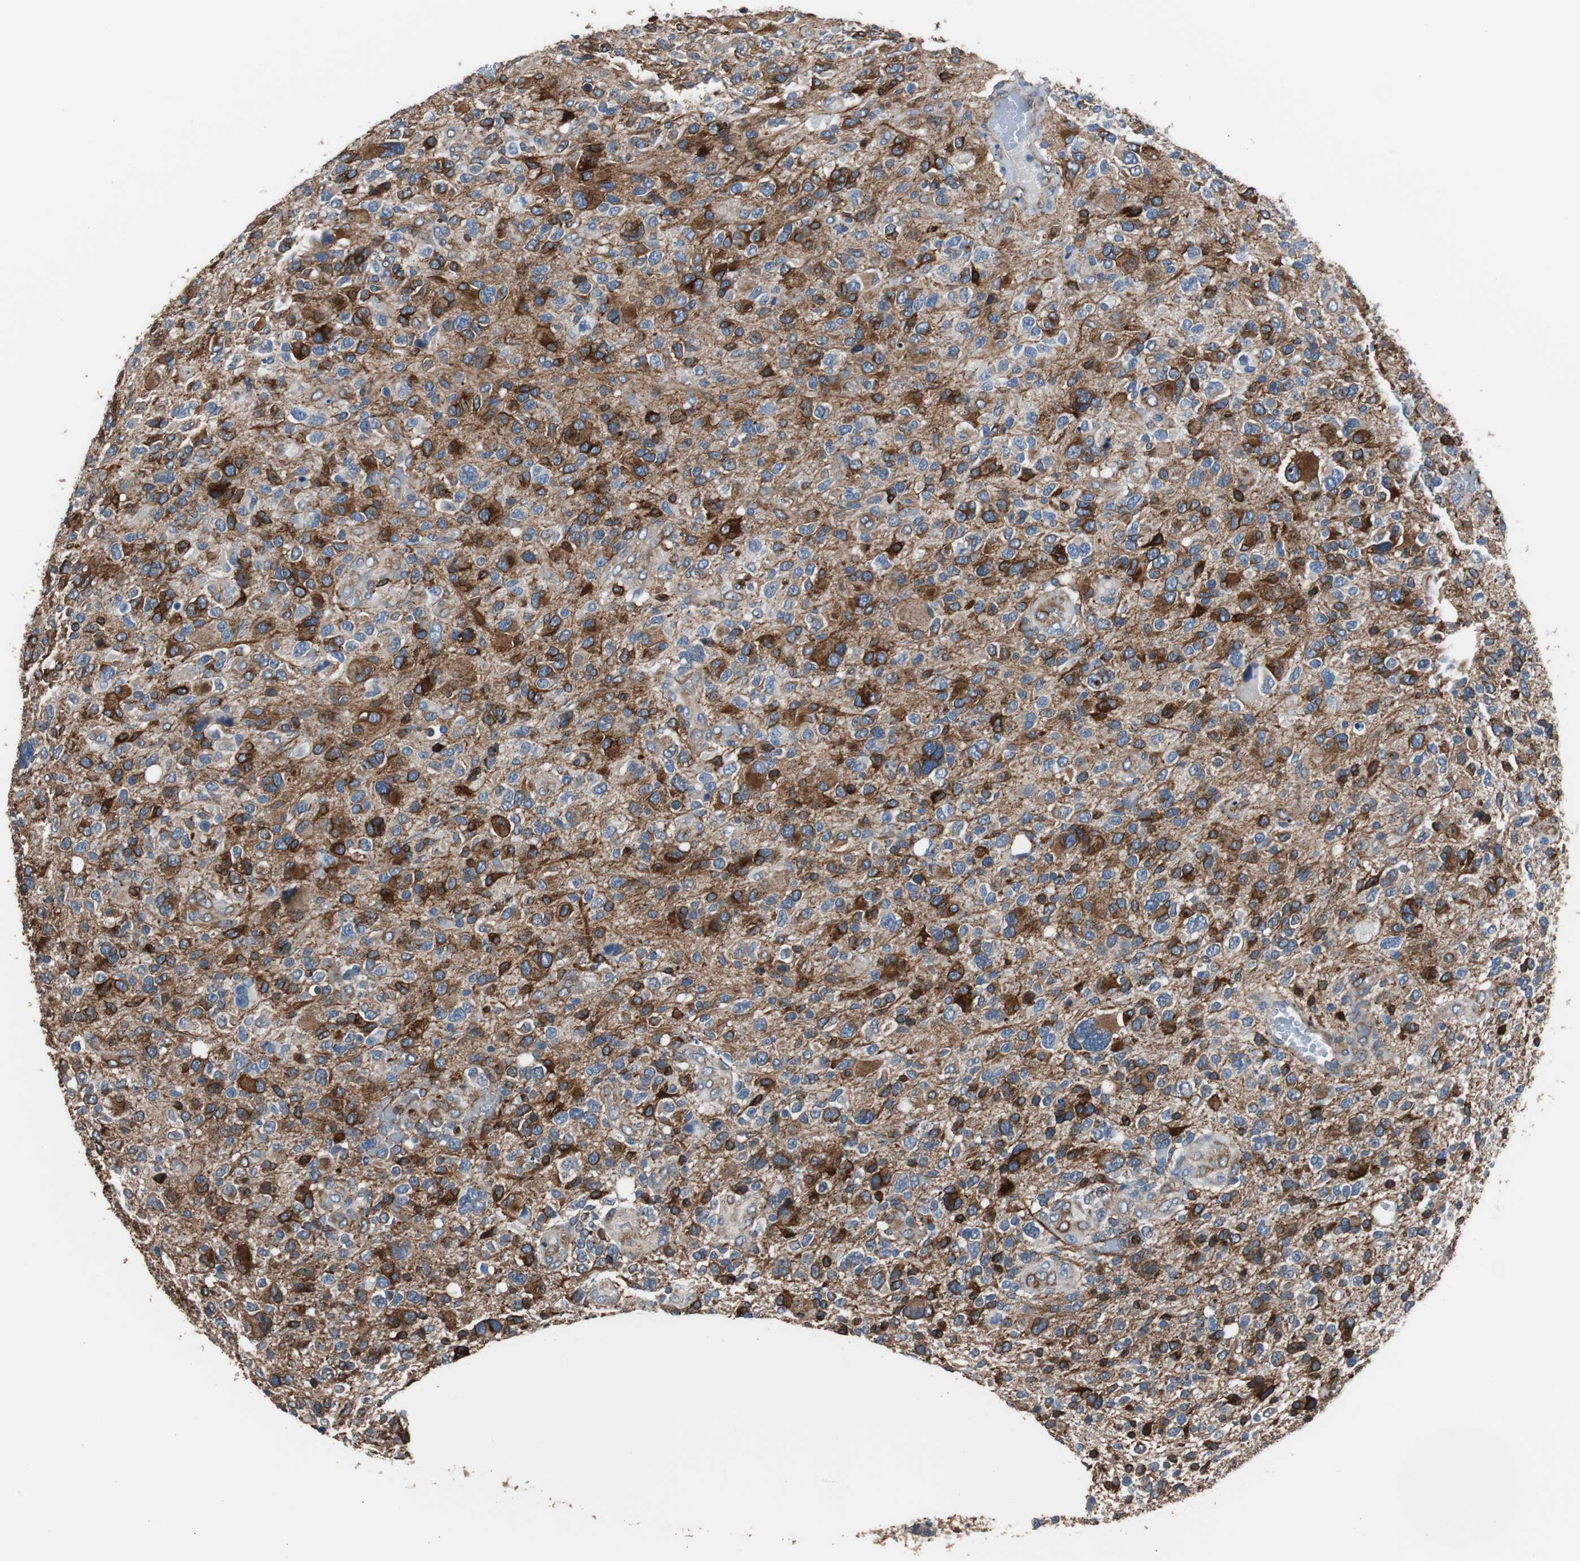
{"staining": {"intensity": "strong", "quantity": "25%-75%", "location": "cytoplasmic/membranous"}, "tissue": "glioma", "cell_type": "Tumor cells", "image_type": "cancer", "snomed": [{"axis": "morphology", "description": "Glioma, malignant, High grade"}, {"axis": "topography", "description": "Brain"}], "caption": "This image exhibits IHC staining of glioma, with high strong cytoplasmic/membranous expression in approximately 25%-75% of tumor cells.", "gene": "PBXIP1", "patient": {"sex": "male", "age": 48}}